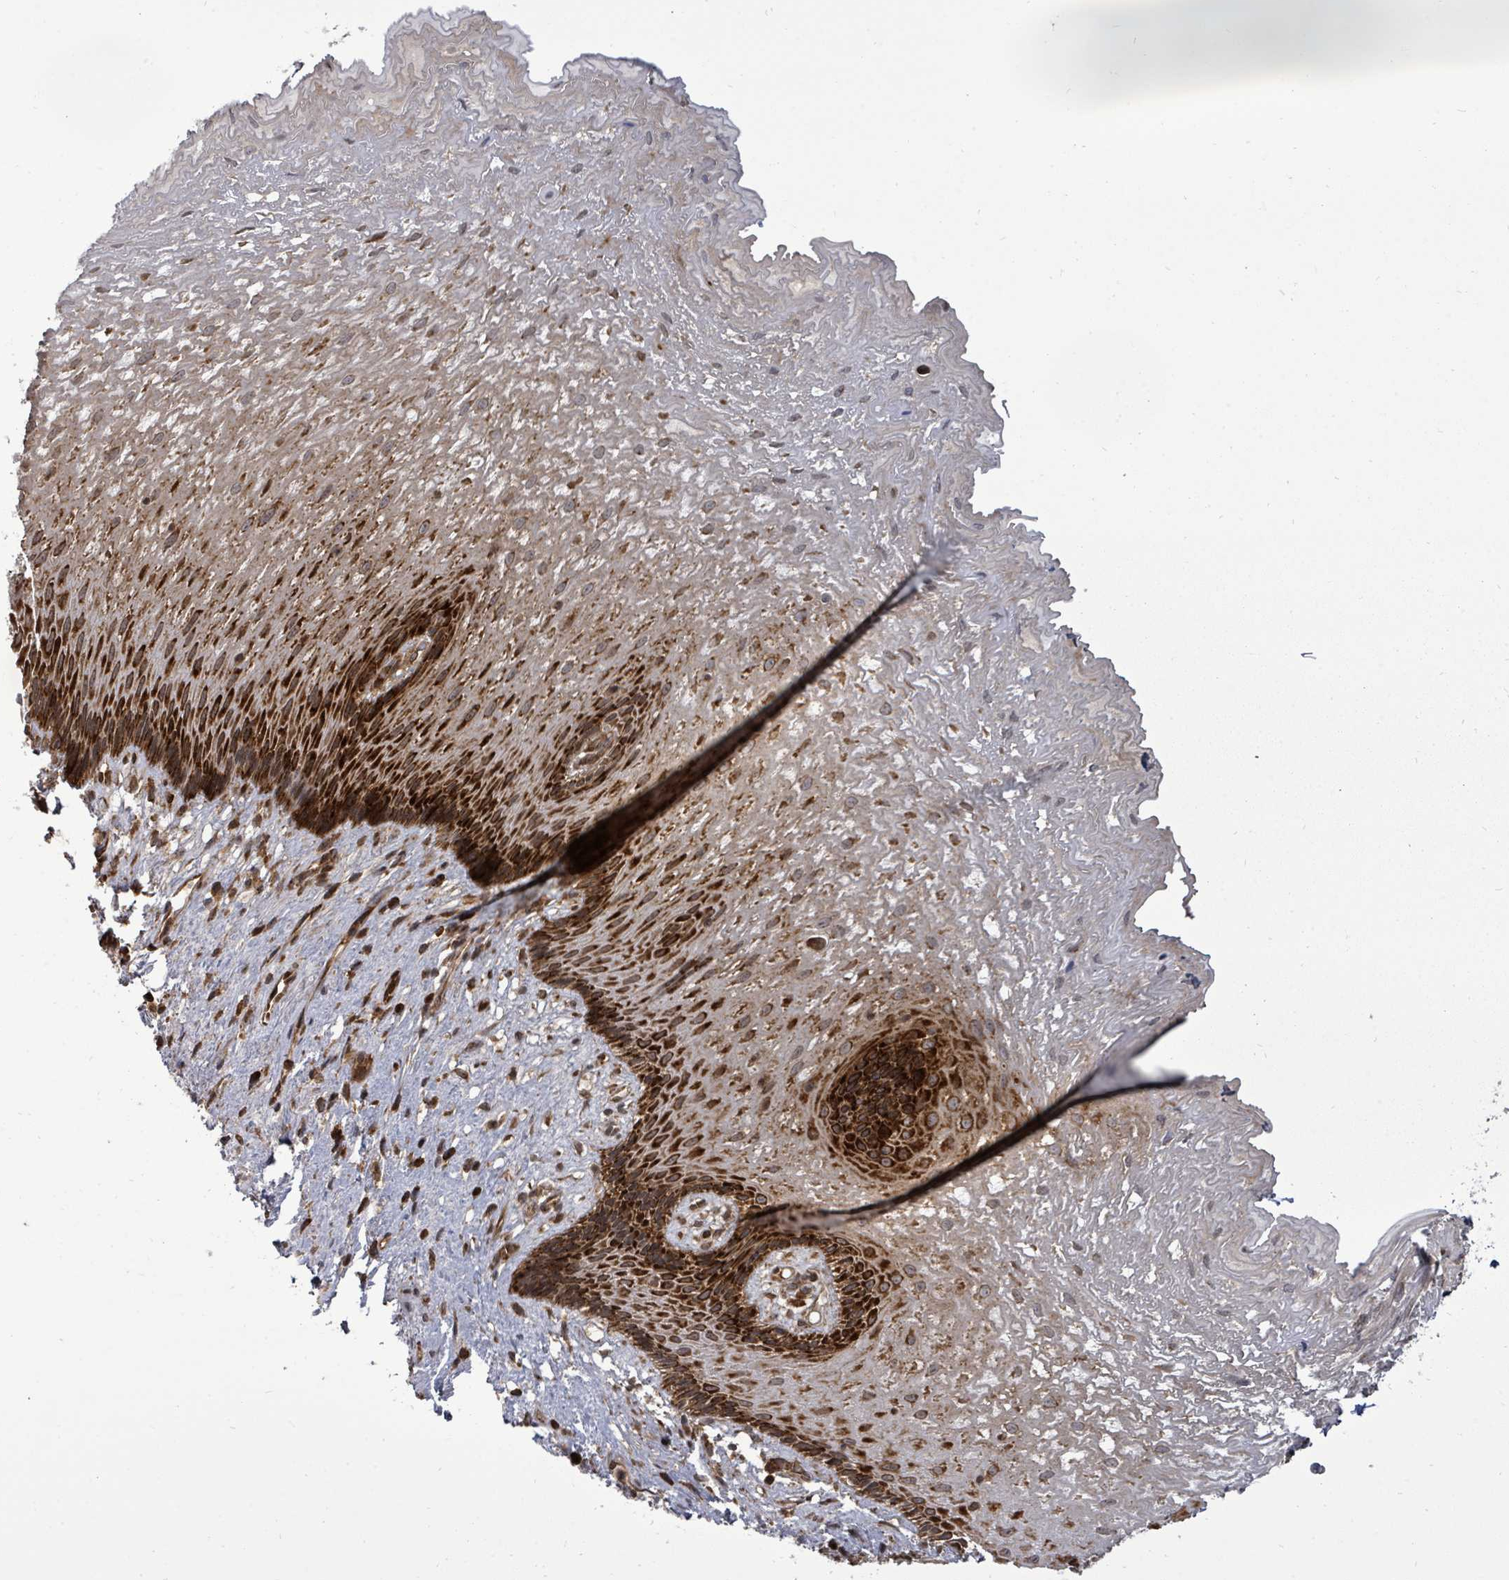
{"staining": {"intensity": "strong", "quantity": ">75%", "location": "cytoplasmic/membranous"}, "tissue": "esophagus", "cell_type": "Squamous epithelial cells", "image_type": "normal", "snomed": [{"axis": "morphology", "description": "Normal tissue, NOS"}, {"axis": "topography", "description": "Esophagus"}], "caption": "A micrograph of esophagus stained for a protein displays strong cytoplasmic/membranous brown staining in squamous epithelial cells.", "gene": "EIF3CL", "patient": {"sex": "male", "age": 60}}